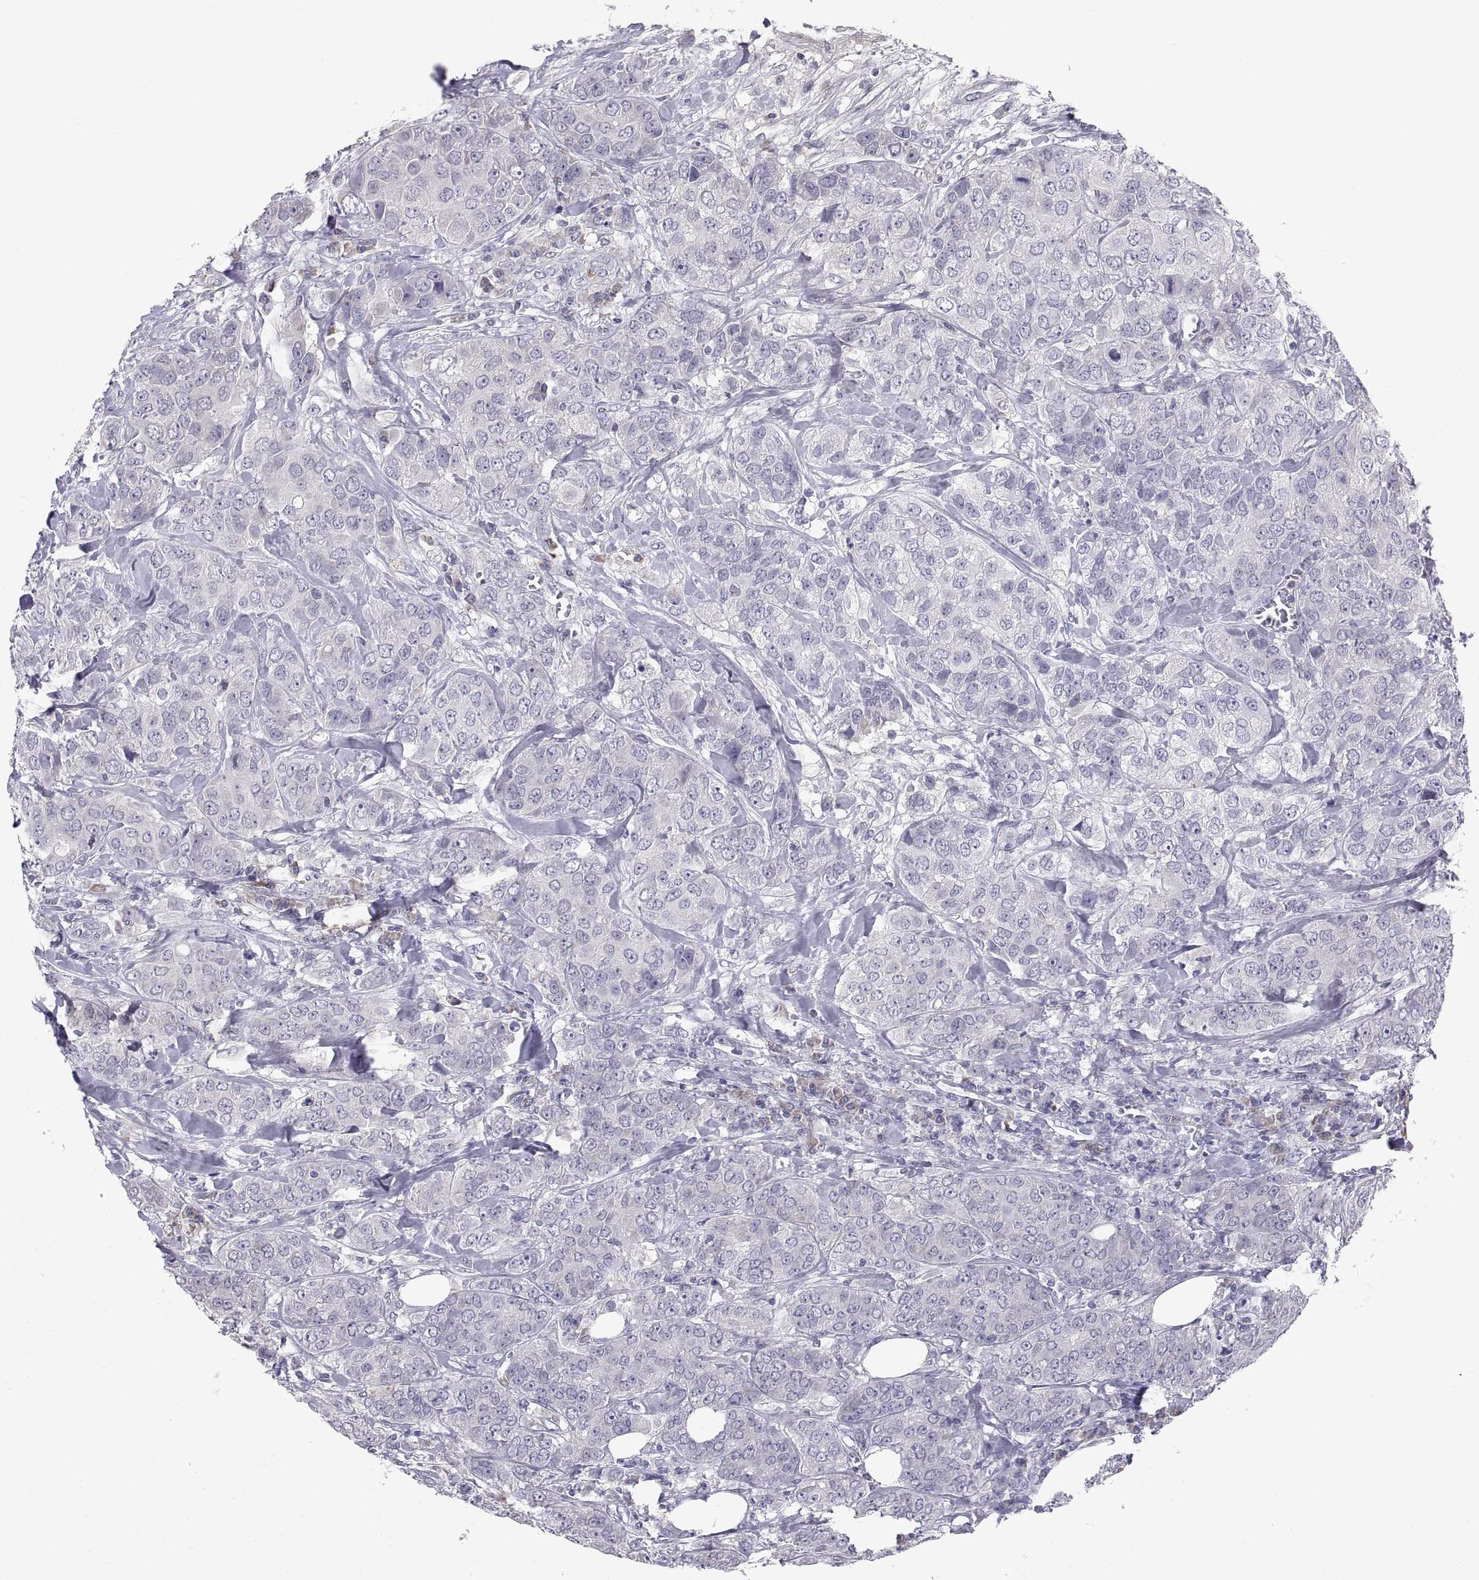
{"staining": {"intensity": "negative", "quantity": "none", "location": "none"}, "tissue": "breast cancer", "cell_type": "Tumor cells", "image_type": "cancer", "snomed": [{"axis": "morphology", "description": "Duct carcinoma"}, {"axis": "topography", "description": "Breast"}], "caption": "This is a image of immunohistochemistry staining of breast cancer (infiltrating ductal carcinoma), which shows no positivity in tumor cells. Brightfield microscopy of immunohistochemistry stained with DAB (brown) and hematoxylin (blue), captured at high magnification.", "gene": "PKP1", "patient": {"sex": "female", "age": 43}}